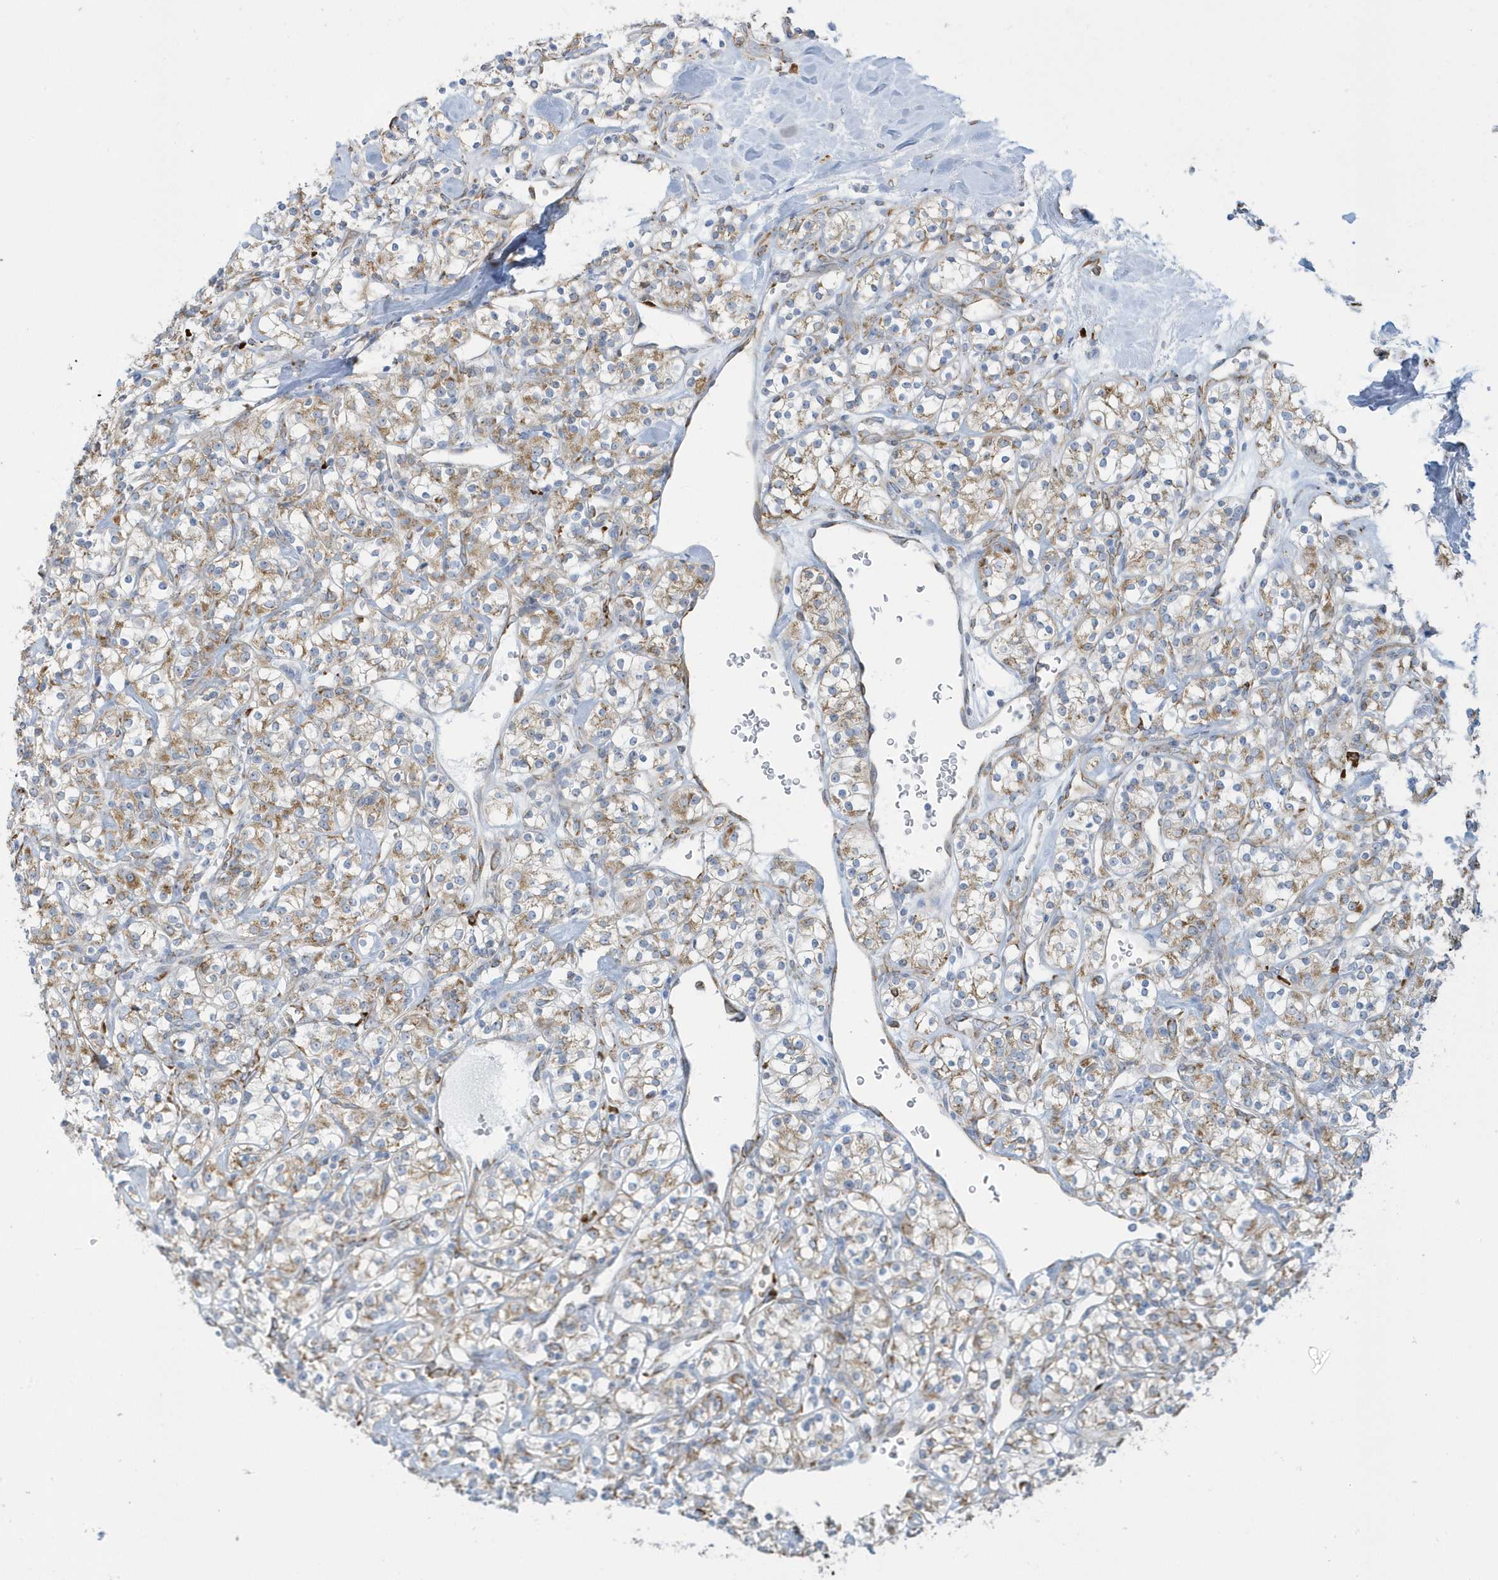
{"staining": {"intensity": "weak", "quantity": ">75%", "location": "cytoplasmic/membranous"}, "tissue": "renal cancer", "cell_type": "Tumor cells", "image_type": "cancer", "snomed": [{"axis": "morphology", "description": "Adenocarcinoma, NOS"}, {"axis": "topography", "description": "Kidney"}], "caption": "Immunohistochemistry (IHC) image of human renal adenocarcinoma stained for a protein (brown), which demonstrates low levels of weak cytoplasmic/membranous staining in approximately >75% of tumor cells.", "gene": "DCAF1", "patient": {"sex": "male", "age": 77}}